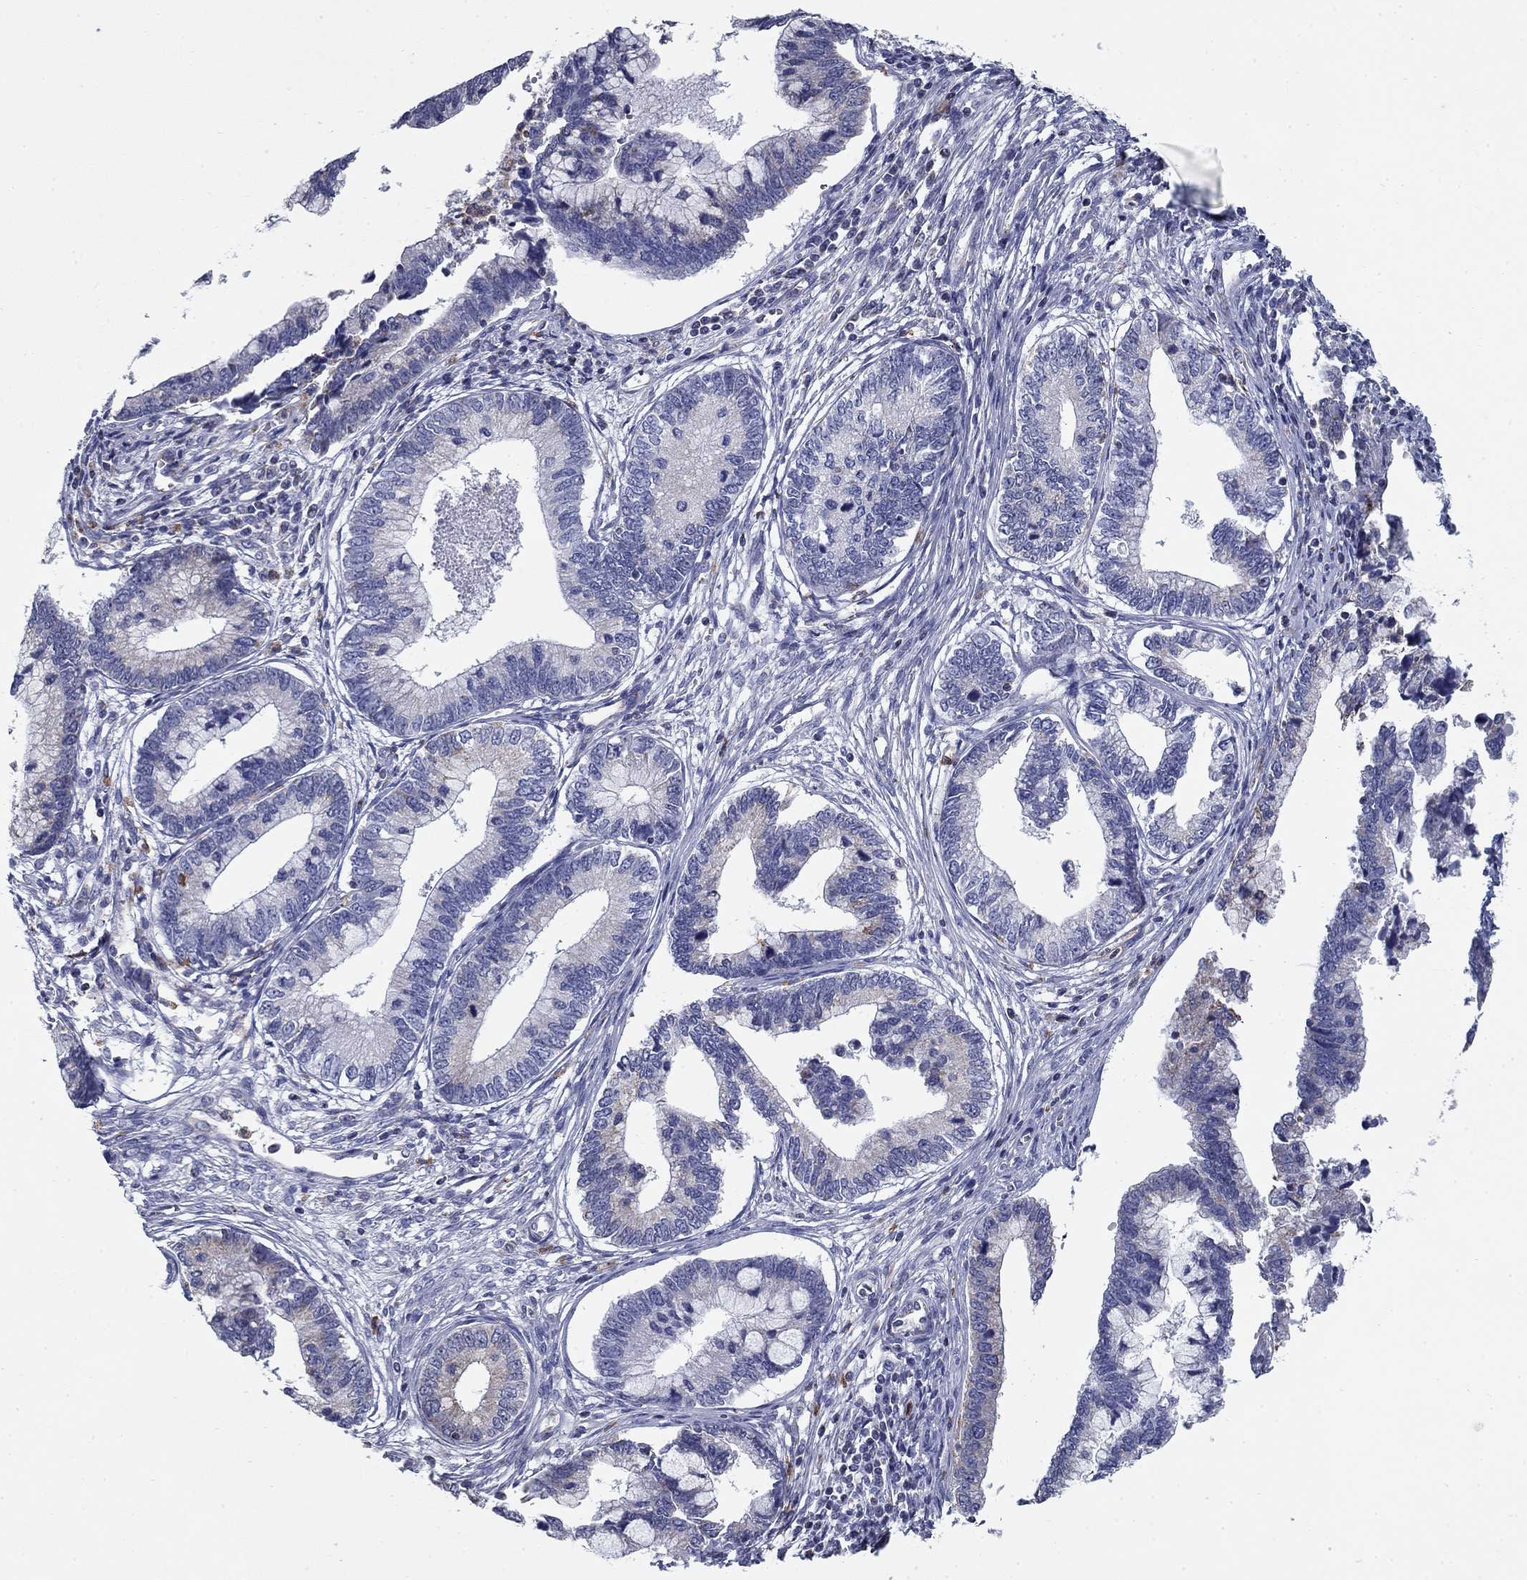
{"staining": {"intensity": "moderate", "quantity": "<25%", "location": "cytoplasmic/membranous"}, "tissue": "cervical cancer", "cell_type": "Tumor cells", "image_type": "cancer", "snomed": [{"axis": "morphology", "description": "Adenocarcinoma, NOS"}, {"axis": "topography", "description": "Cervix"}], "caption": "IHC of human adenocarcinoma (cervical) displays low levels of moderate cytoplasmic/membranous staining in approximately <25% of tumor cells.", "gene": "NDUFA4L2", "patient": {"sex": "female", "age": 44}}